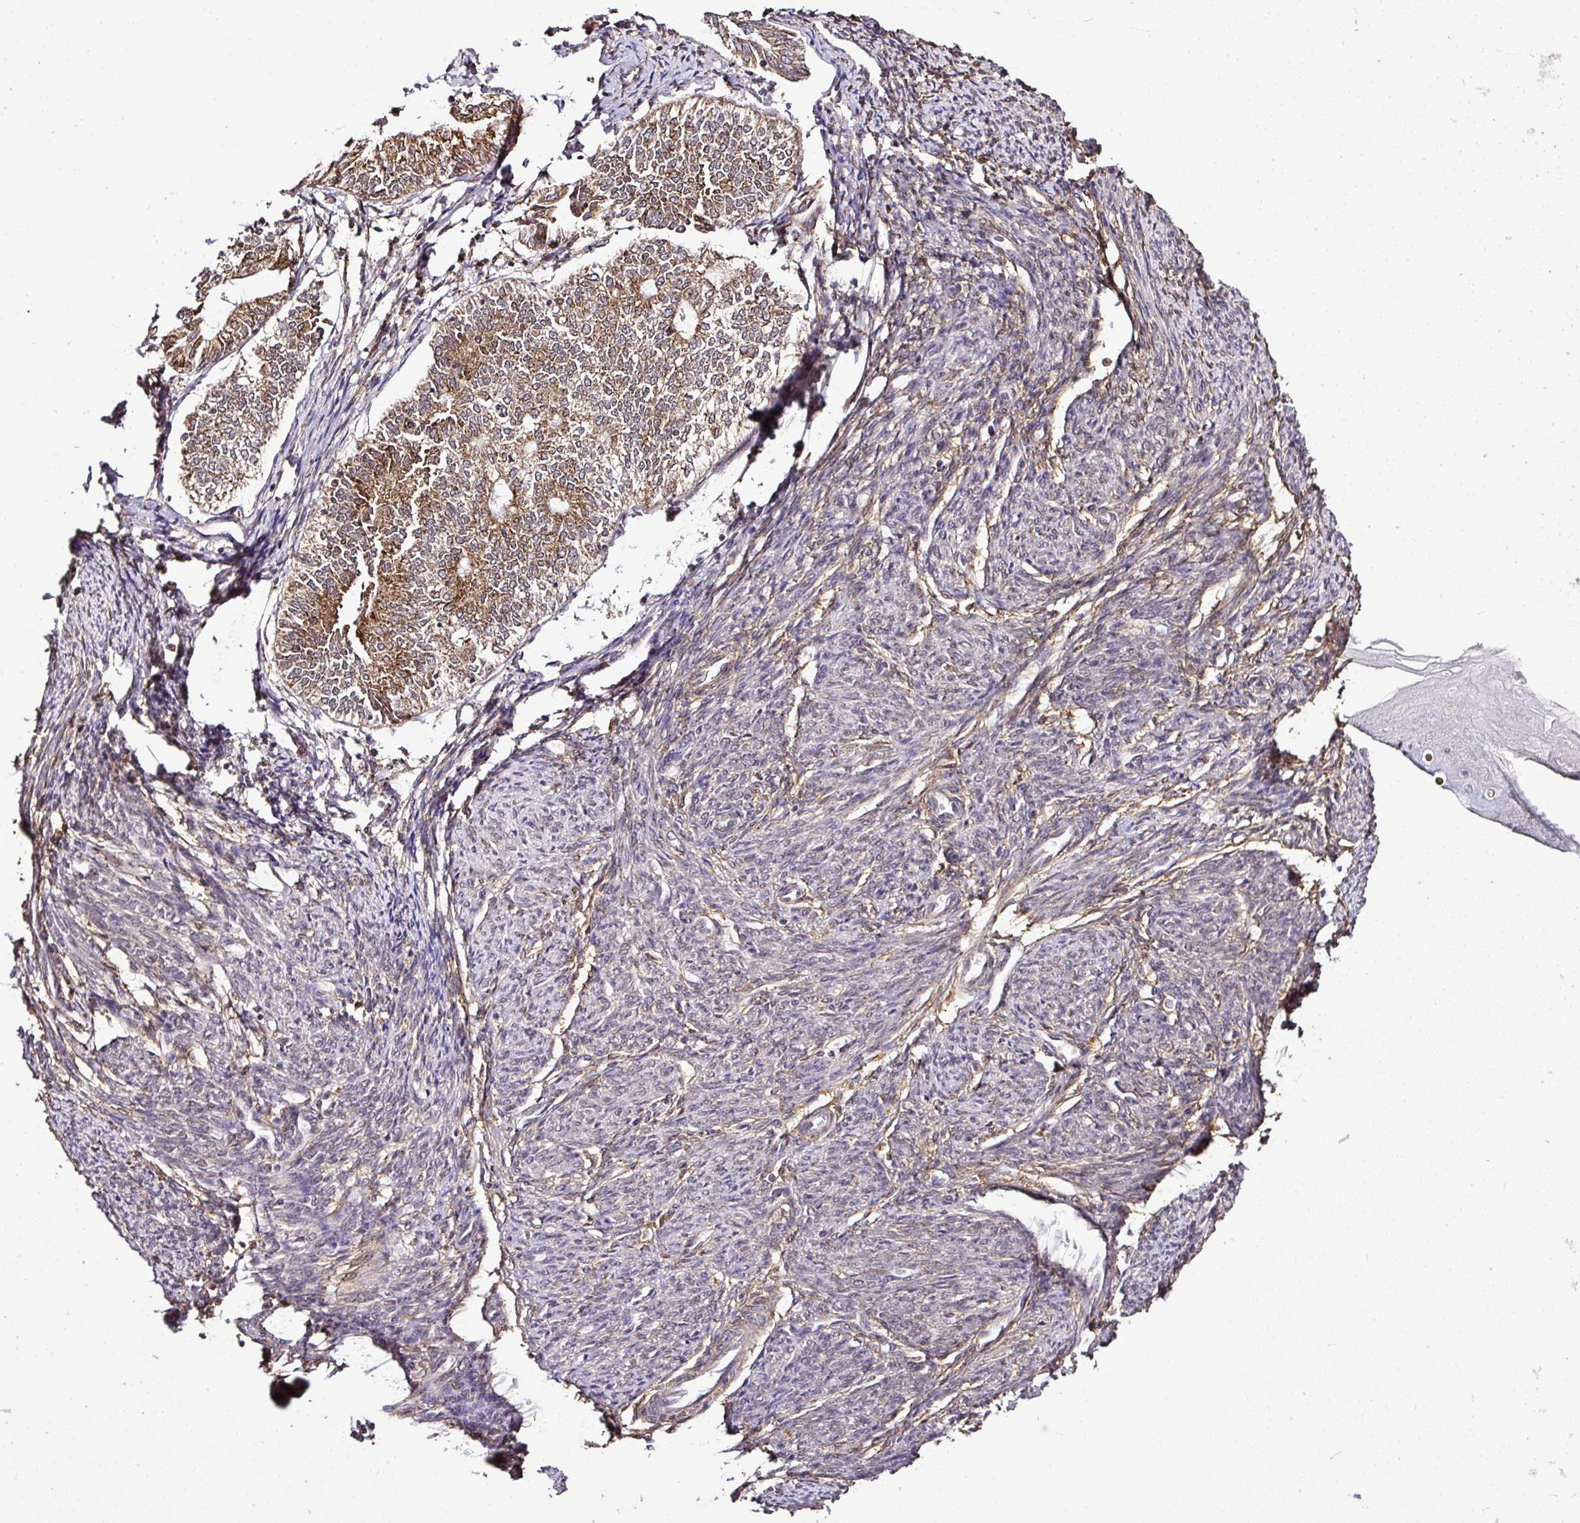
{"staining": {"intensity": "moderate", "quantity": "25%-75%", "location": "cytoplasmic/membranous,nuclear"}, "tissue": "smooth muscle", "cell_type": "Smooth muscle cells", "image_type": "normal", "snomed": [{"axis": "morphology", "description": "Normal tissue, NOS"}, {"axis": "topography", "description": "Smooth muscle"}, {"axis": "topography", "description": "Fallopian tube"}], "caption": "Moderate cytoplasmic/membranous,nuclear positivity is present in about 25%-75% of smooth muscle cells in benign smooth muscle.", "gene": "FAM153A", "patient": {"sex": "female", "age": 59}}